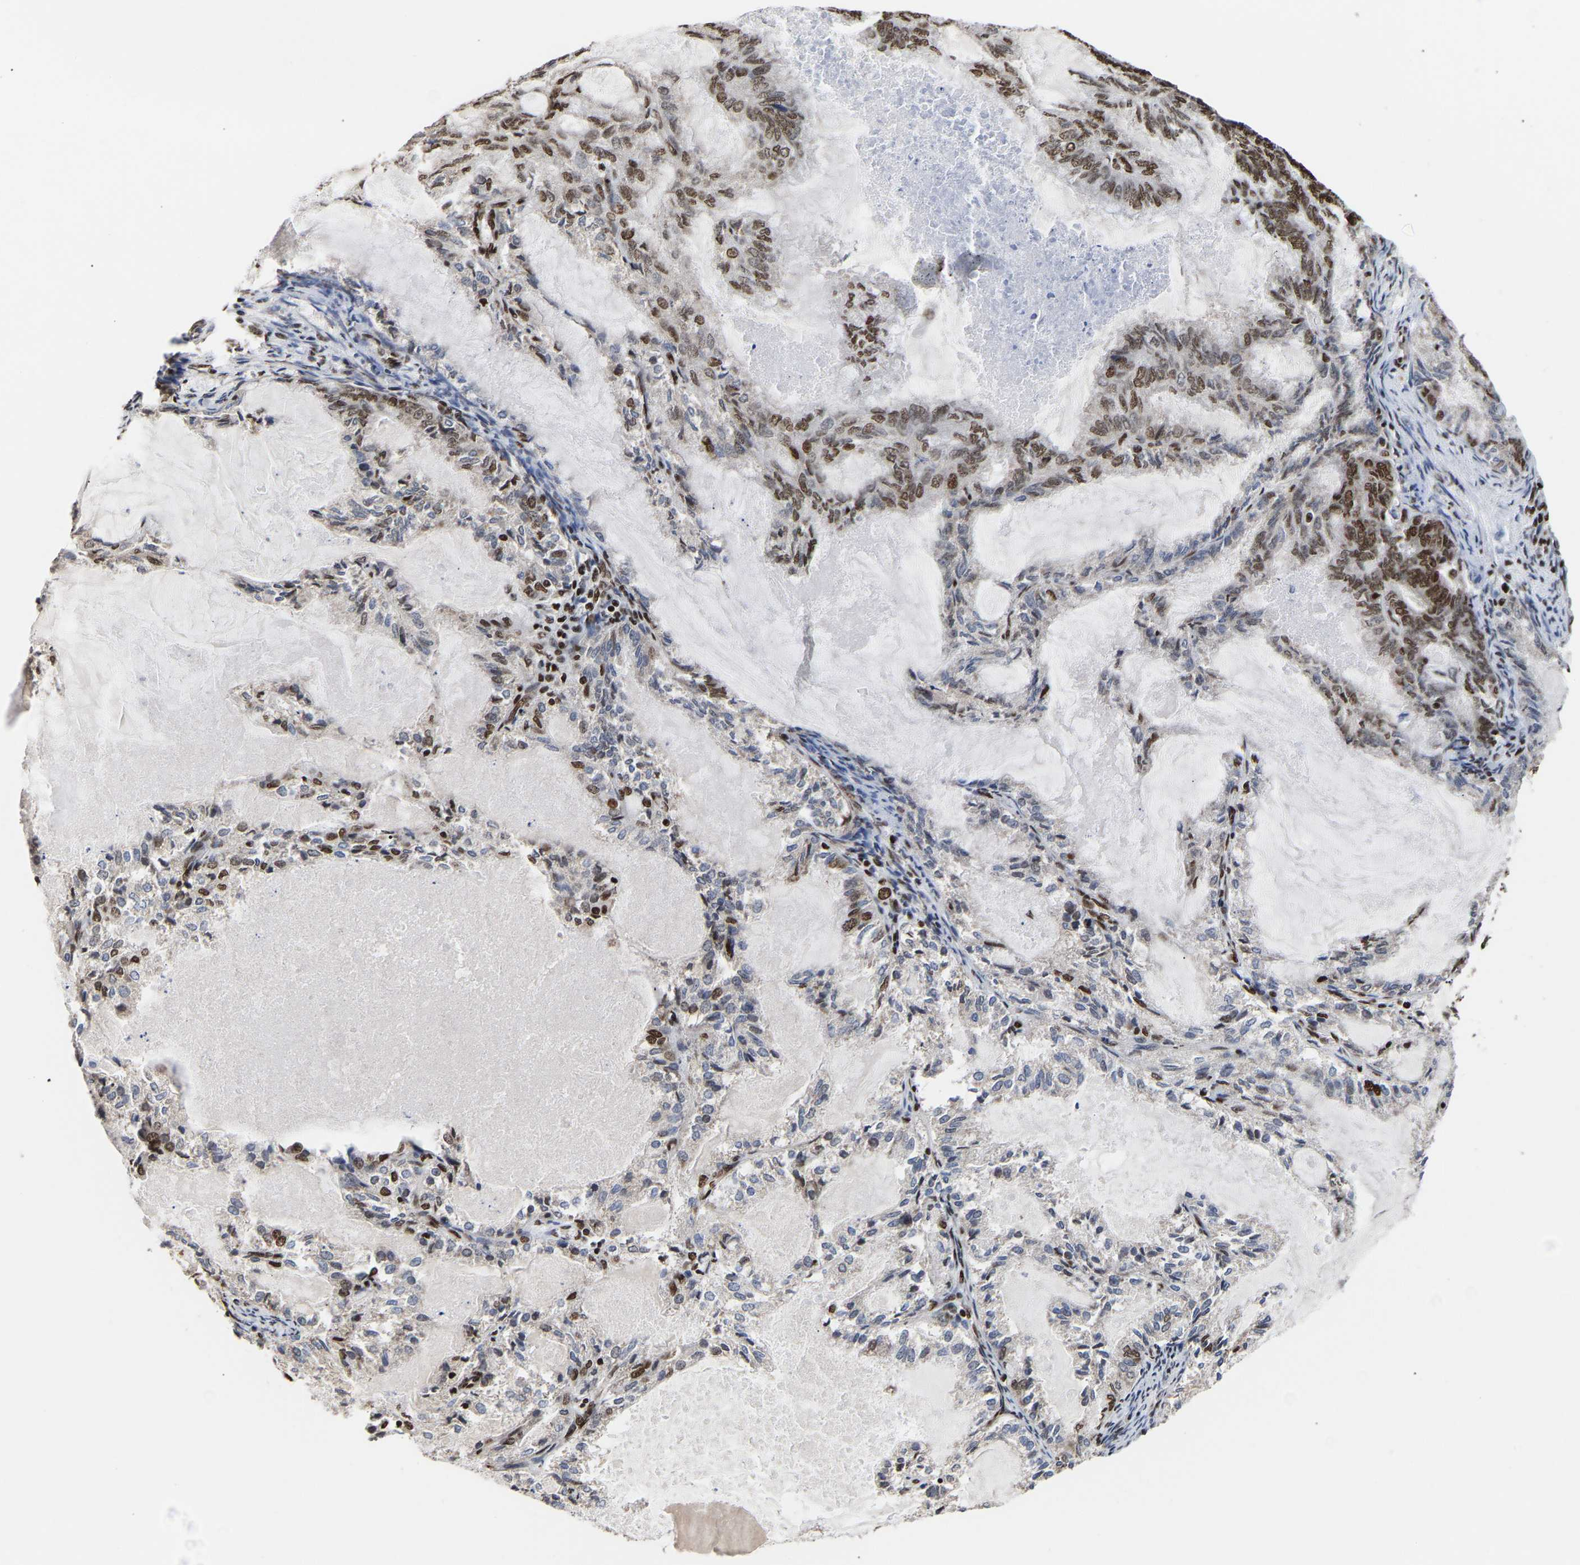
{"staining": {"intensity": "strong", "quantity": "25%-75%", "location": "nuclear"}, "tissue": "endometrial cancer", "cell_type": "Tumor cells", "image_type": "cancer", "snomed": [{"axis": "morphology", "description": "Adenocarcinoma, NOS"}, {"axis": "topography", "description": "Endometrium"}], "caption": "An image of human endometrial adenocarcinoma stained for a protein exhibits strong nuclear brown staining in tumor cells. (DAB (3,3'-diaminobenzidine) = brown stain, brightfield microscopy at high magnification).", "gene": "PSIP1", "patient": {"sex": "female", "age": 86}}